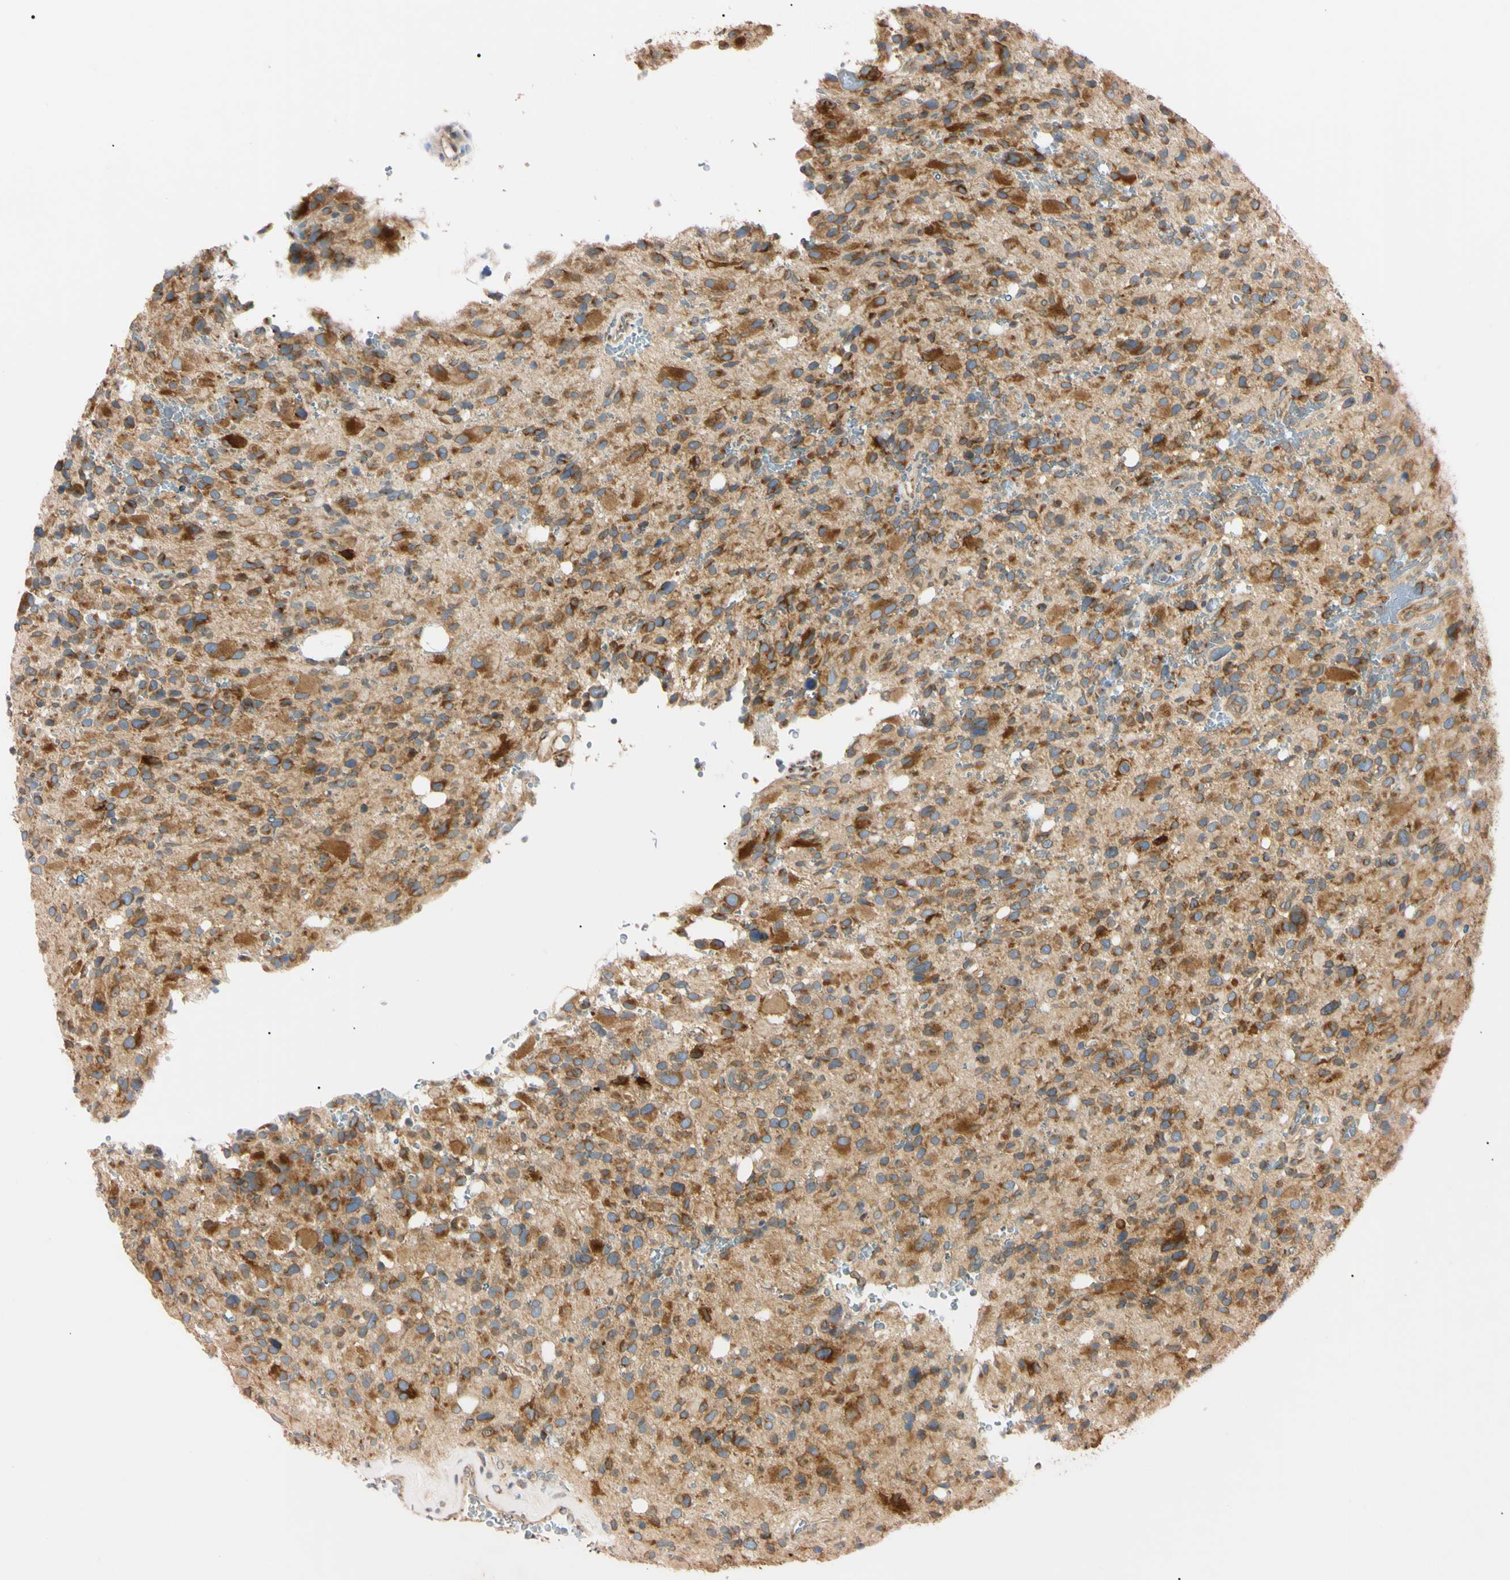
{"staining": {"intensity": "moderate", "quantity": ">75%", "location": "cytoplasmic/membranous"}, "tissue": "glioma", "cell_type": "Tumor cells", "image_type": "cancer", "snomed": [{"axis": "morphology", "description": "Glioma, malignant, High grade"}, {"axis": "topography", "description": "Brain"}], "caption": "A micrograph showing moderate cytoplasmic/membranous expression in about >75% of tumor cells in high-grade glioma (malignant), as visualized by brown immunohistochemical staining.", "gene": "IER3IP1", "patient": {"sex": "male", "age": 48}}